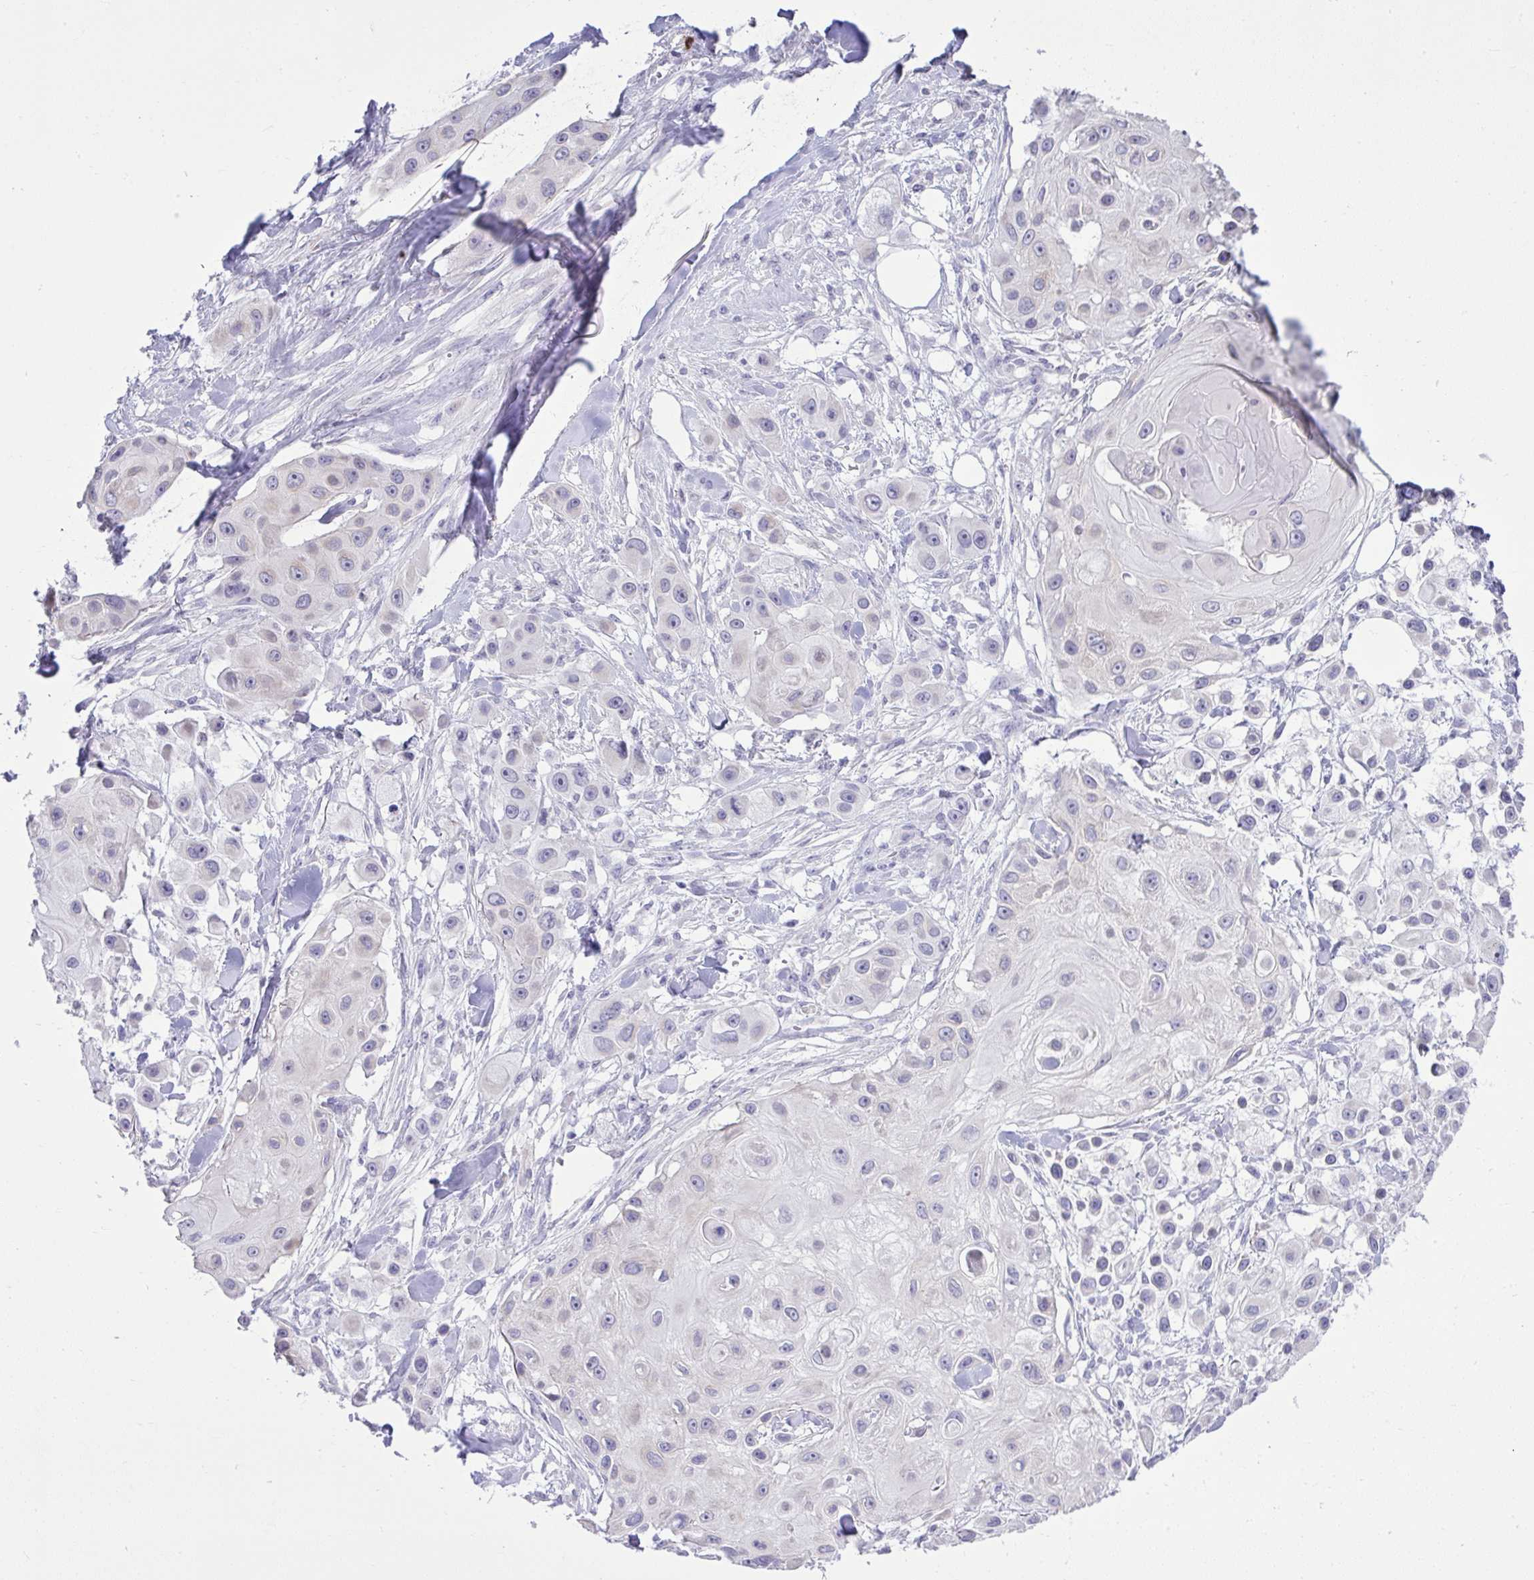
{"staining": {"intensity": "negative", "quantity": "none", "location": "none"}, "tissue": "skin cancer", "cell_type": "Tumor cells", "image_type": "cancer", "snomed": [{"axis": "morphology", "description": "Squamous cell carcinoma, NOS"}, {"axis": "topography", "description": "Skin"}], "caption": "DAB immunohistochemical staining of skin squamous cell carcinoma reveals no significant expression in tumor cells.", "gene": "SPAG1", "patient": {"sex": "male", "age": 63}}